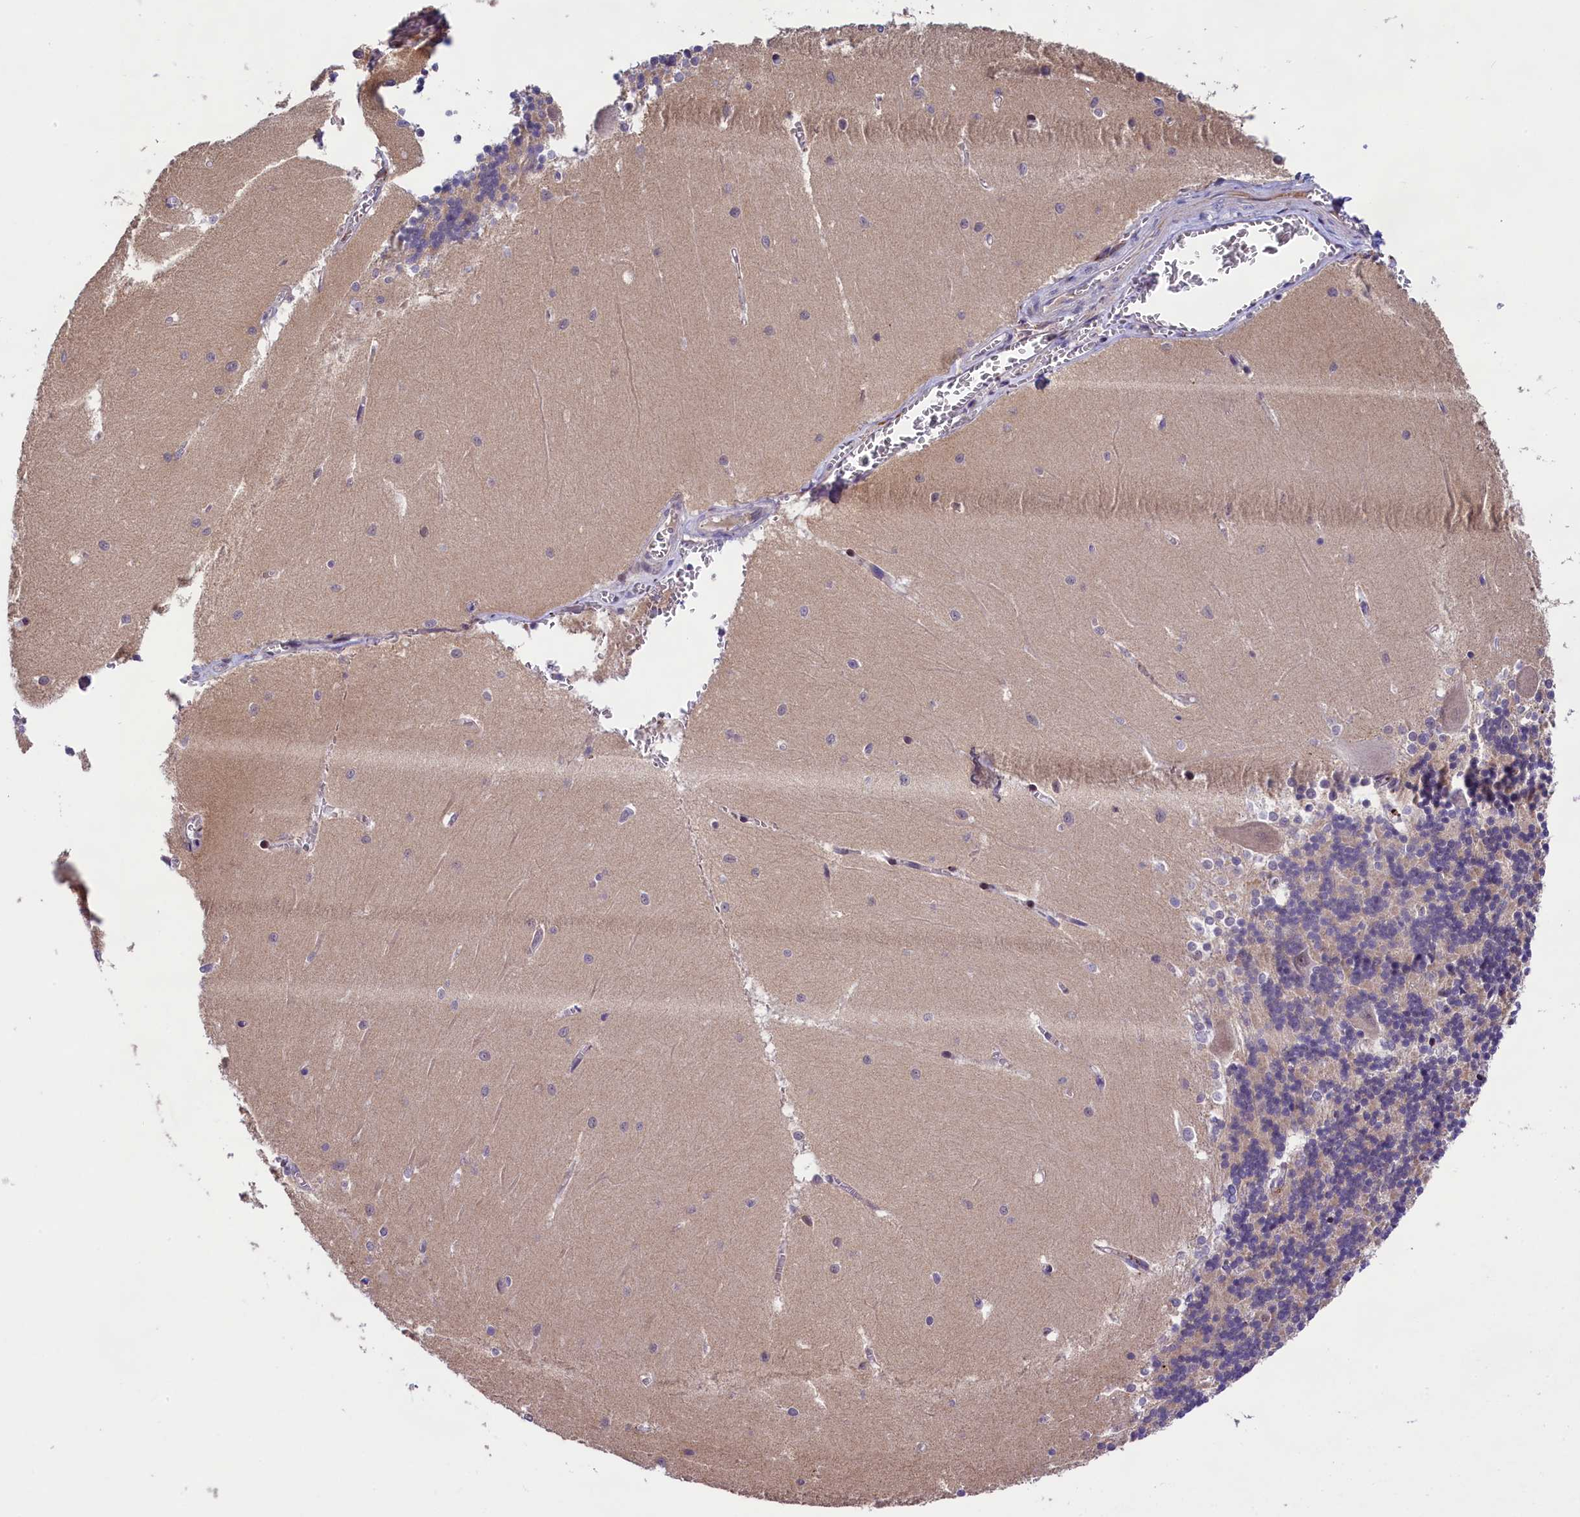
{"staining": {"intensity": "weak", "quantity": "25%-75%", "location": "cytoplasmic/membranous"}, "tissue": "cerebellum", "cell_type": "Cells in granular layer", "image_type": "normal", "snomed": [{"axis": "morphology", "description": "Normal tissue, NOS"}, {"axis": "topography", "description": "Cerebellum"}], "caption": "Cells in granular layer display low levels of weak cytoplasmic/membranous expression in approximately 25%-75% of cells in benign human cerebellum.", "gene": "FBXO45", "patient": {"sex": "male", "age": 37}}